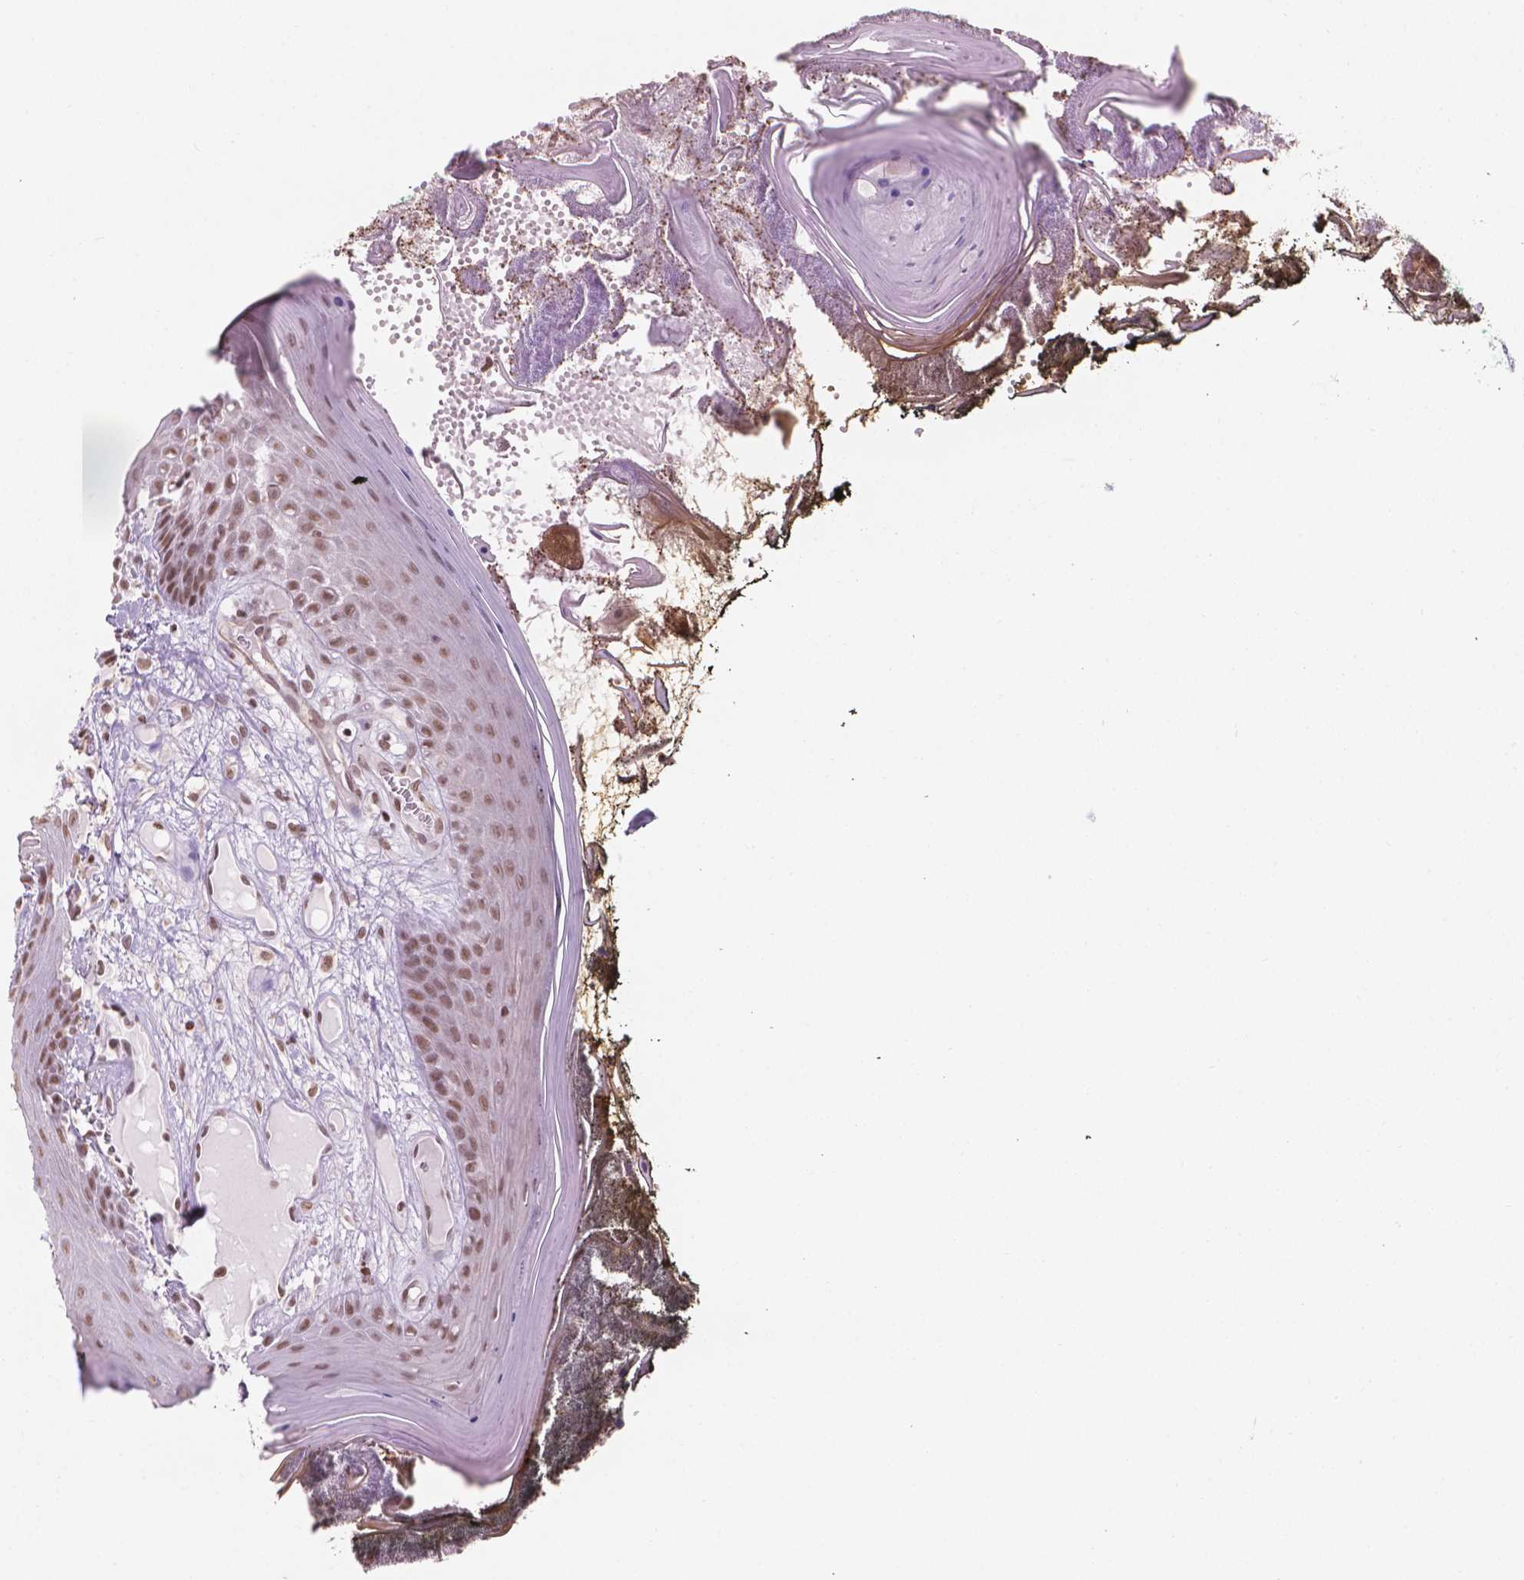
{"staining": {"intensity": "moderate", "quantity": ">75%", "location": "nuclear"}, "tissue": "oral mucosa", "cell_type": "Squamous epithelial cells", "image_type": "normal", "snomed": [{"axis": "morphology", "description": "Normal tissue, NOS"}, {"axis": "topography", "description": "Oral tissue"}], "caption": "Oral mucosa was stained to show a protein in brown. There is medium levels of moderate nuclear staining in about >75% of squamous epithelial cells. Nuclei are stained in blue.", "gene": "HOXD4", "patient": {"sex": "male", "age": 9}}